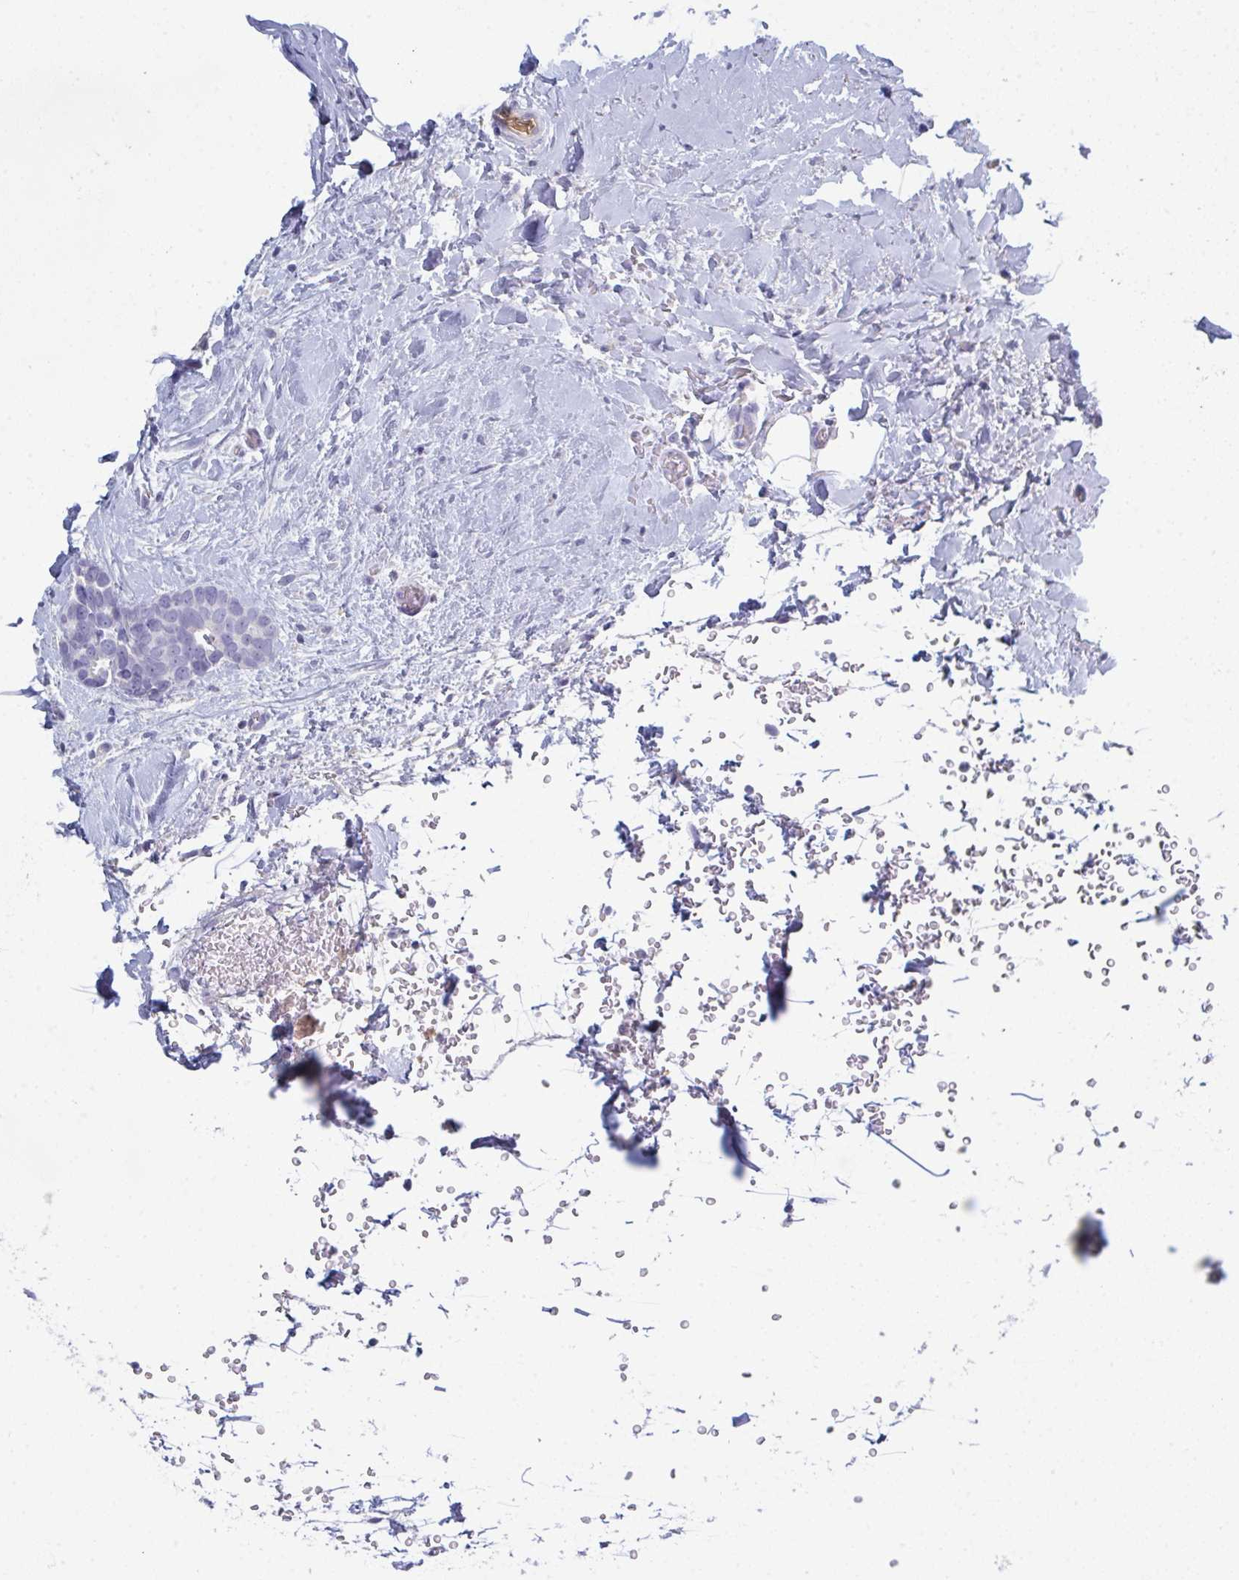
{"staining": {"intensity": "negative", "quantity": "none", "location": "none"}, "tissue": "breast cancer", "cell_type": "Tumor cells", "image_type": "cancer", "snomed": [{"axis": "morphology", "description": "Duct carcinoma"}, {"axis": "topography", "description": "Breast"}], "caption": "There is no significant expression in tumor cells of infiltrating ductal carcinoma (breast).", "gene": "HGFAC", "patient": {"sex": "female", "age": 71}}